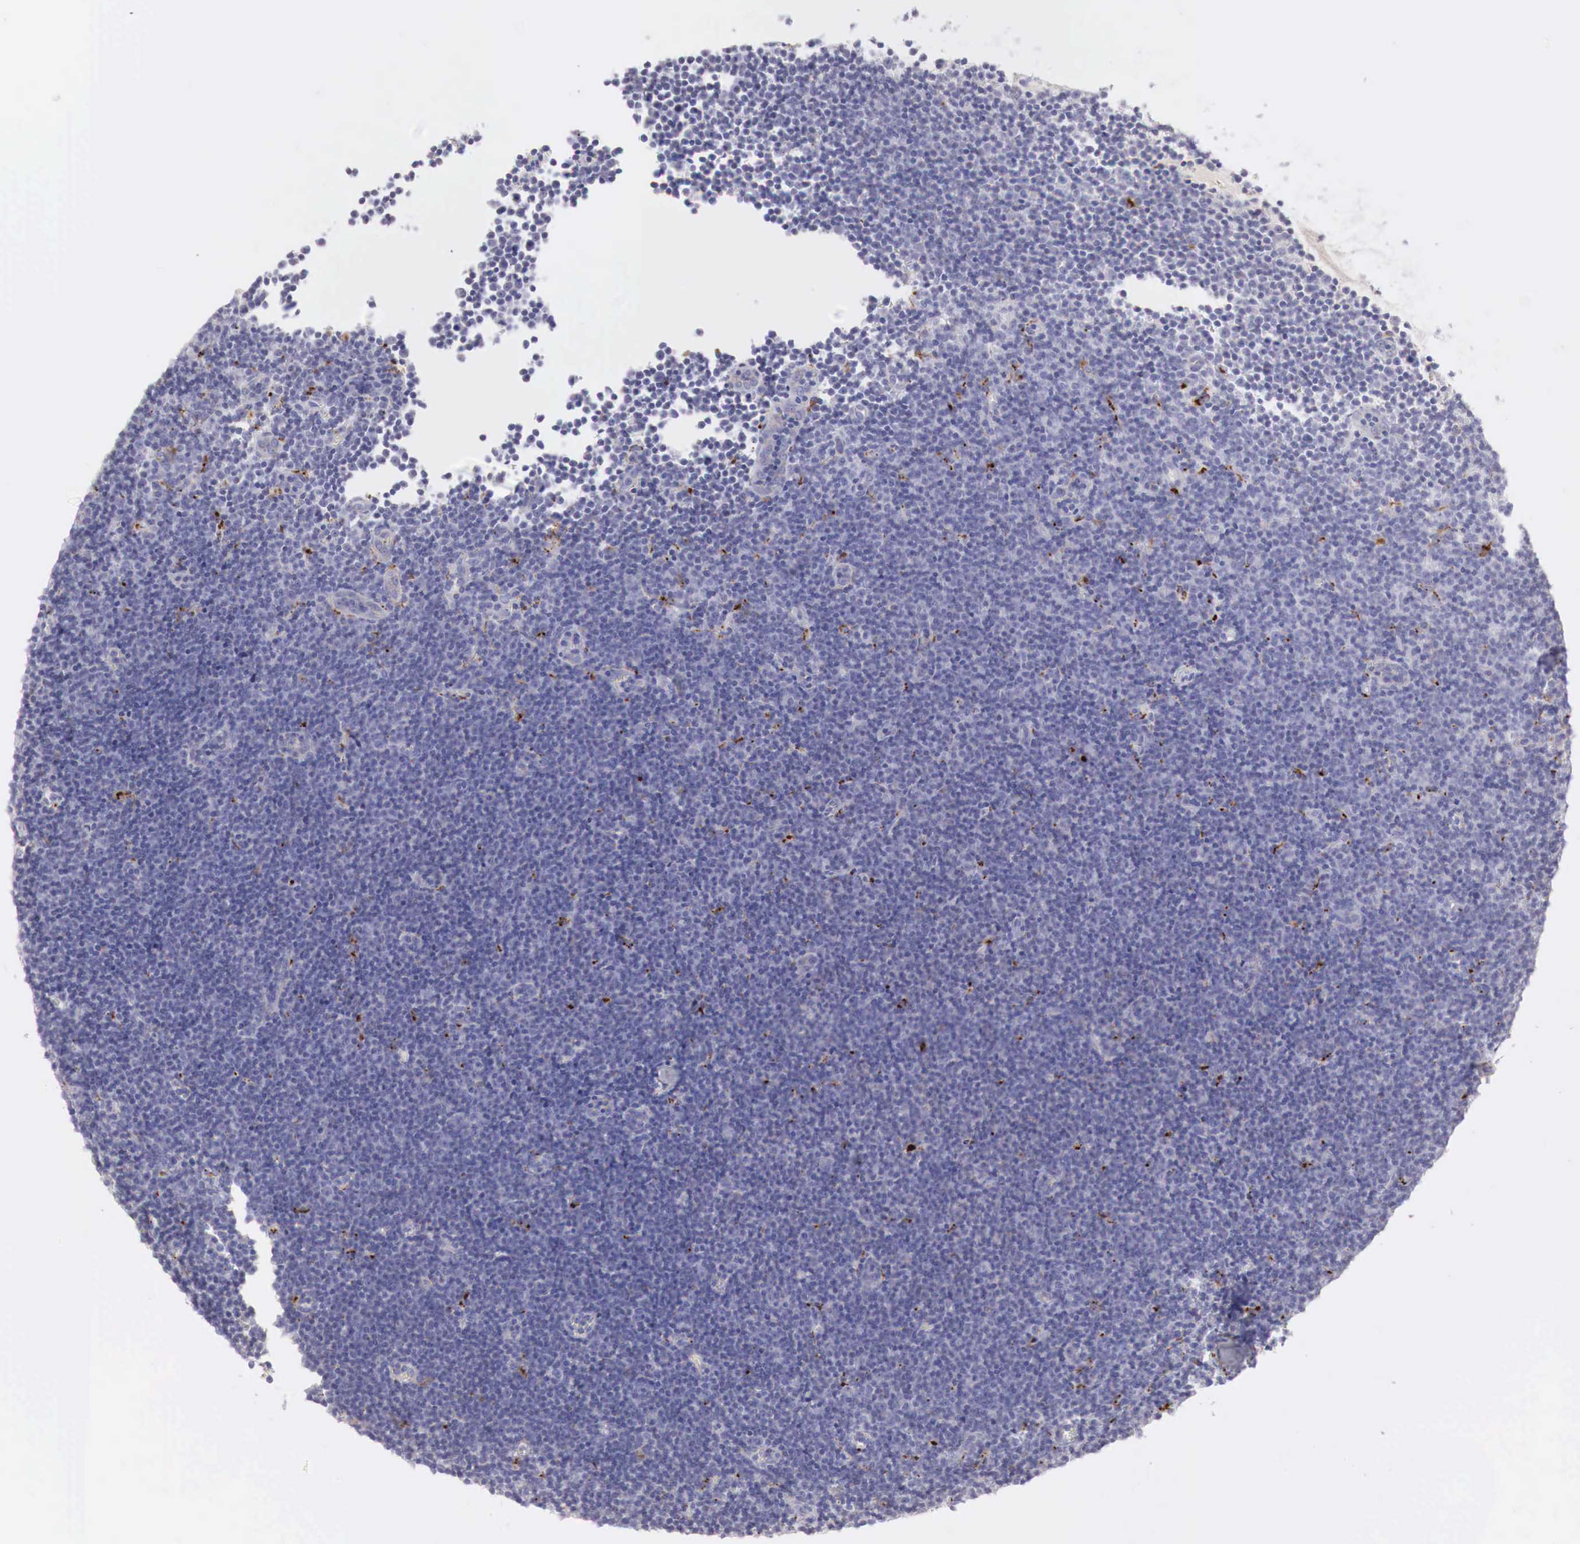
{"staining": {"intensity": "negative", "quantity": "none", "location": "none"}, "tissue": "lymphoma", "cell_type": "Tumor cells", "image_type": "cancer", "snomed": [{"axis": "morphology", "description": "Malignant lymphoma, non-Hodgkin's type, Low grade"}, {"axis": "topography", "description": "Lymph node"}], "caption": "IHC of low-grade malignant lymphoma, non-Hodgkin's type reveals no expression in tumor cells.", "gene": "GLA", "patient": {"sex": "male", "age": 57}}